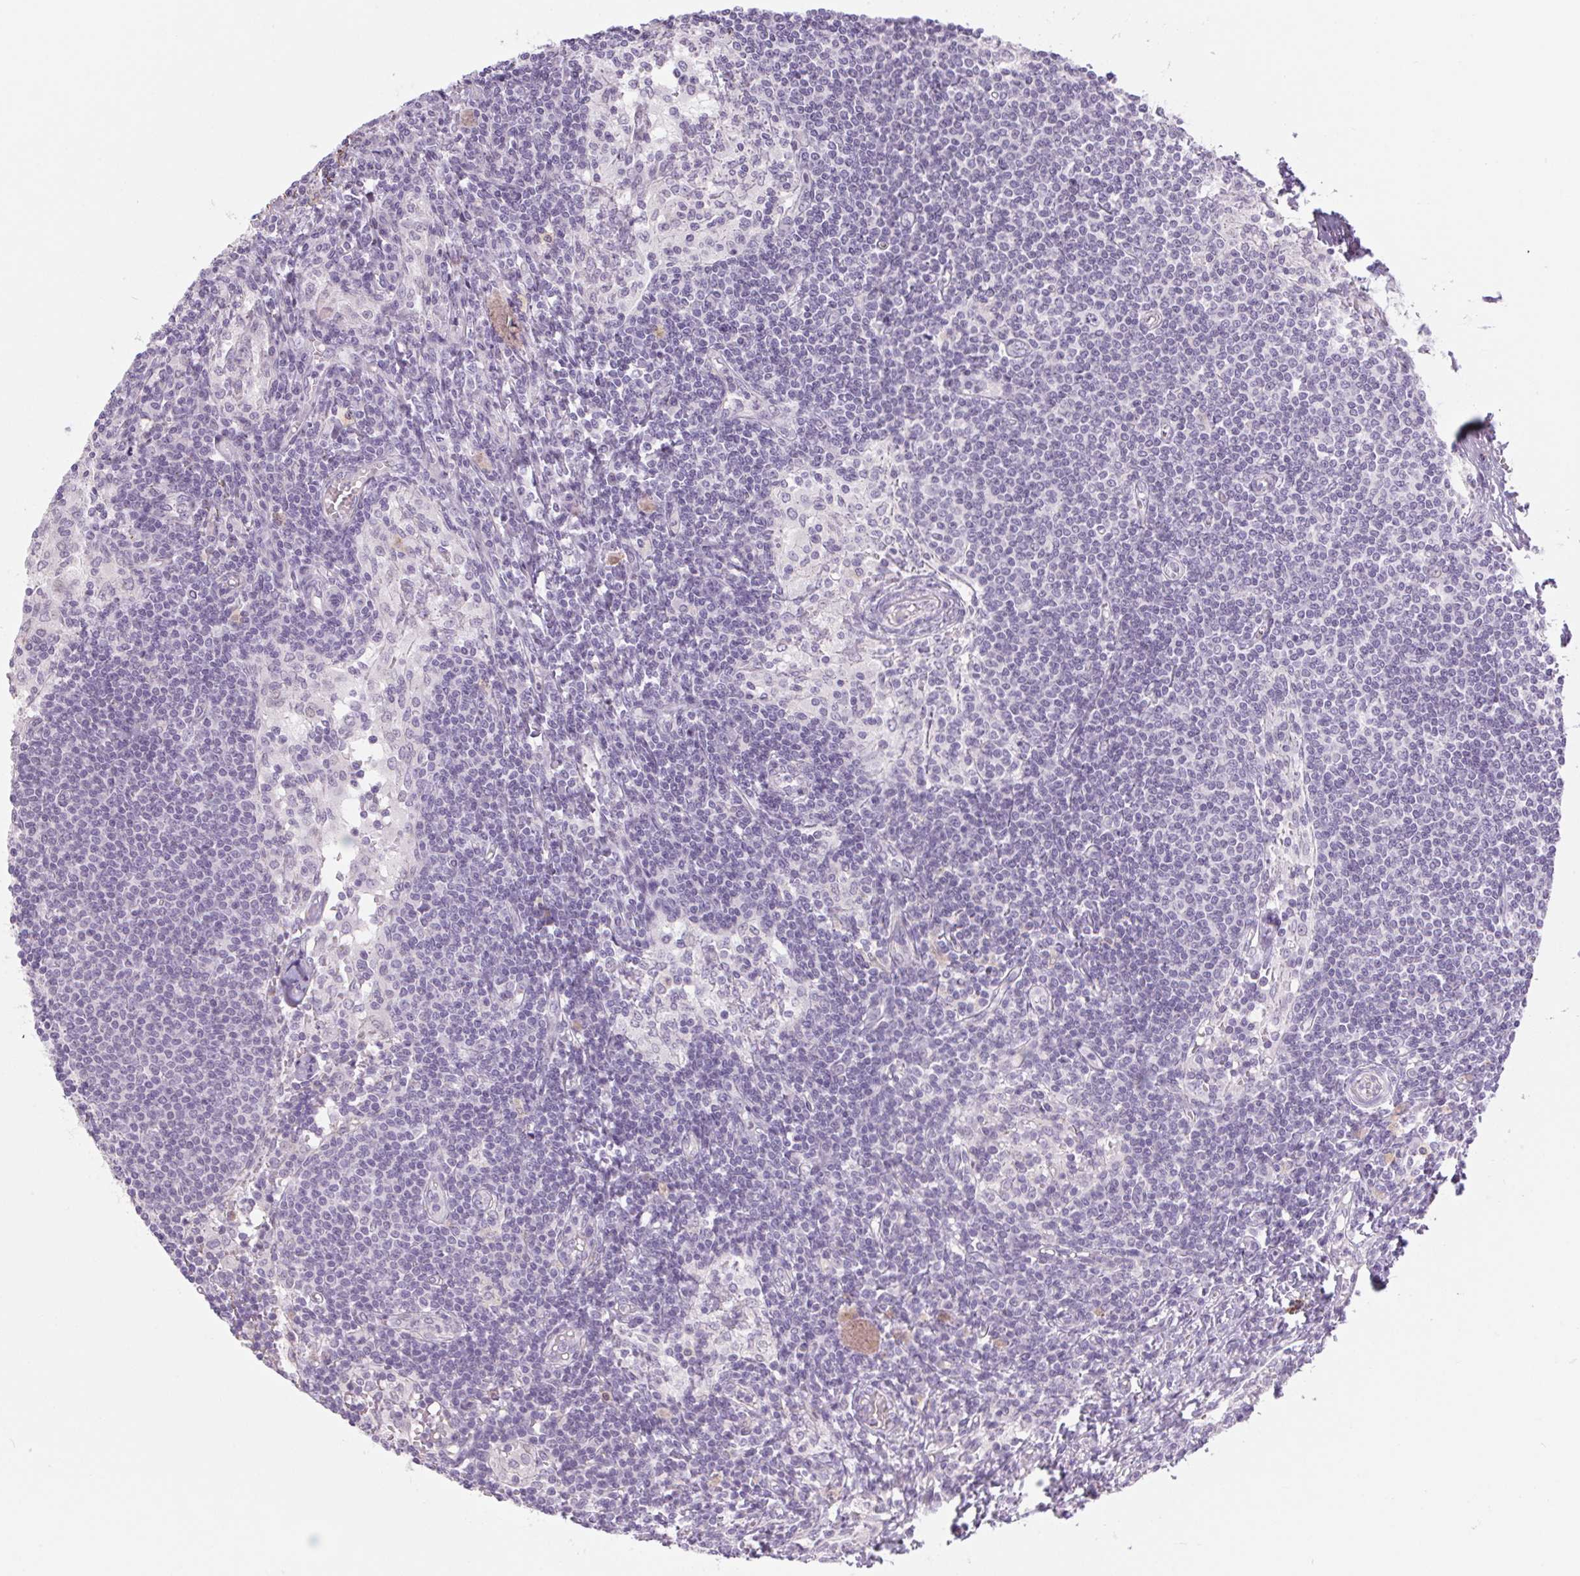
{"staining": {"intensity": "negative", "quantity": "none", "location": "none"}, "tissue": "lymph node", "cell_type": "Germinal center cells", "image_type": "normal", "snomed": [{"axis": "morphology", "description": "Normal tissue, NOS"}, {"axis": "topography", "description": "Lymph node"}], "caption": "IHC micrograph of unremarkable human lymph node stained for a protein (brown), which reveals no expression in germinal center cells. (Brightfield microscopy of DAB immunohistochemistry at high magnification).", "gene": "KRT1", "patient": {"sex": "female", "age": 69}}